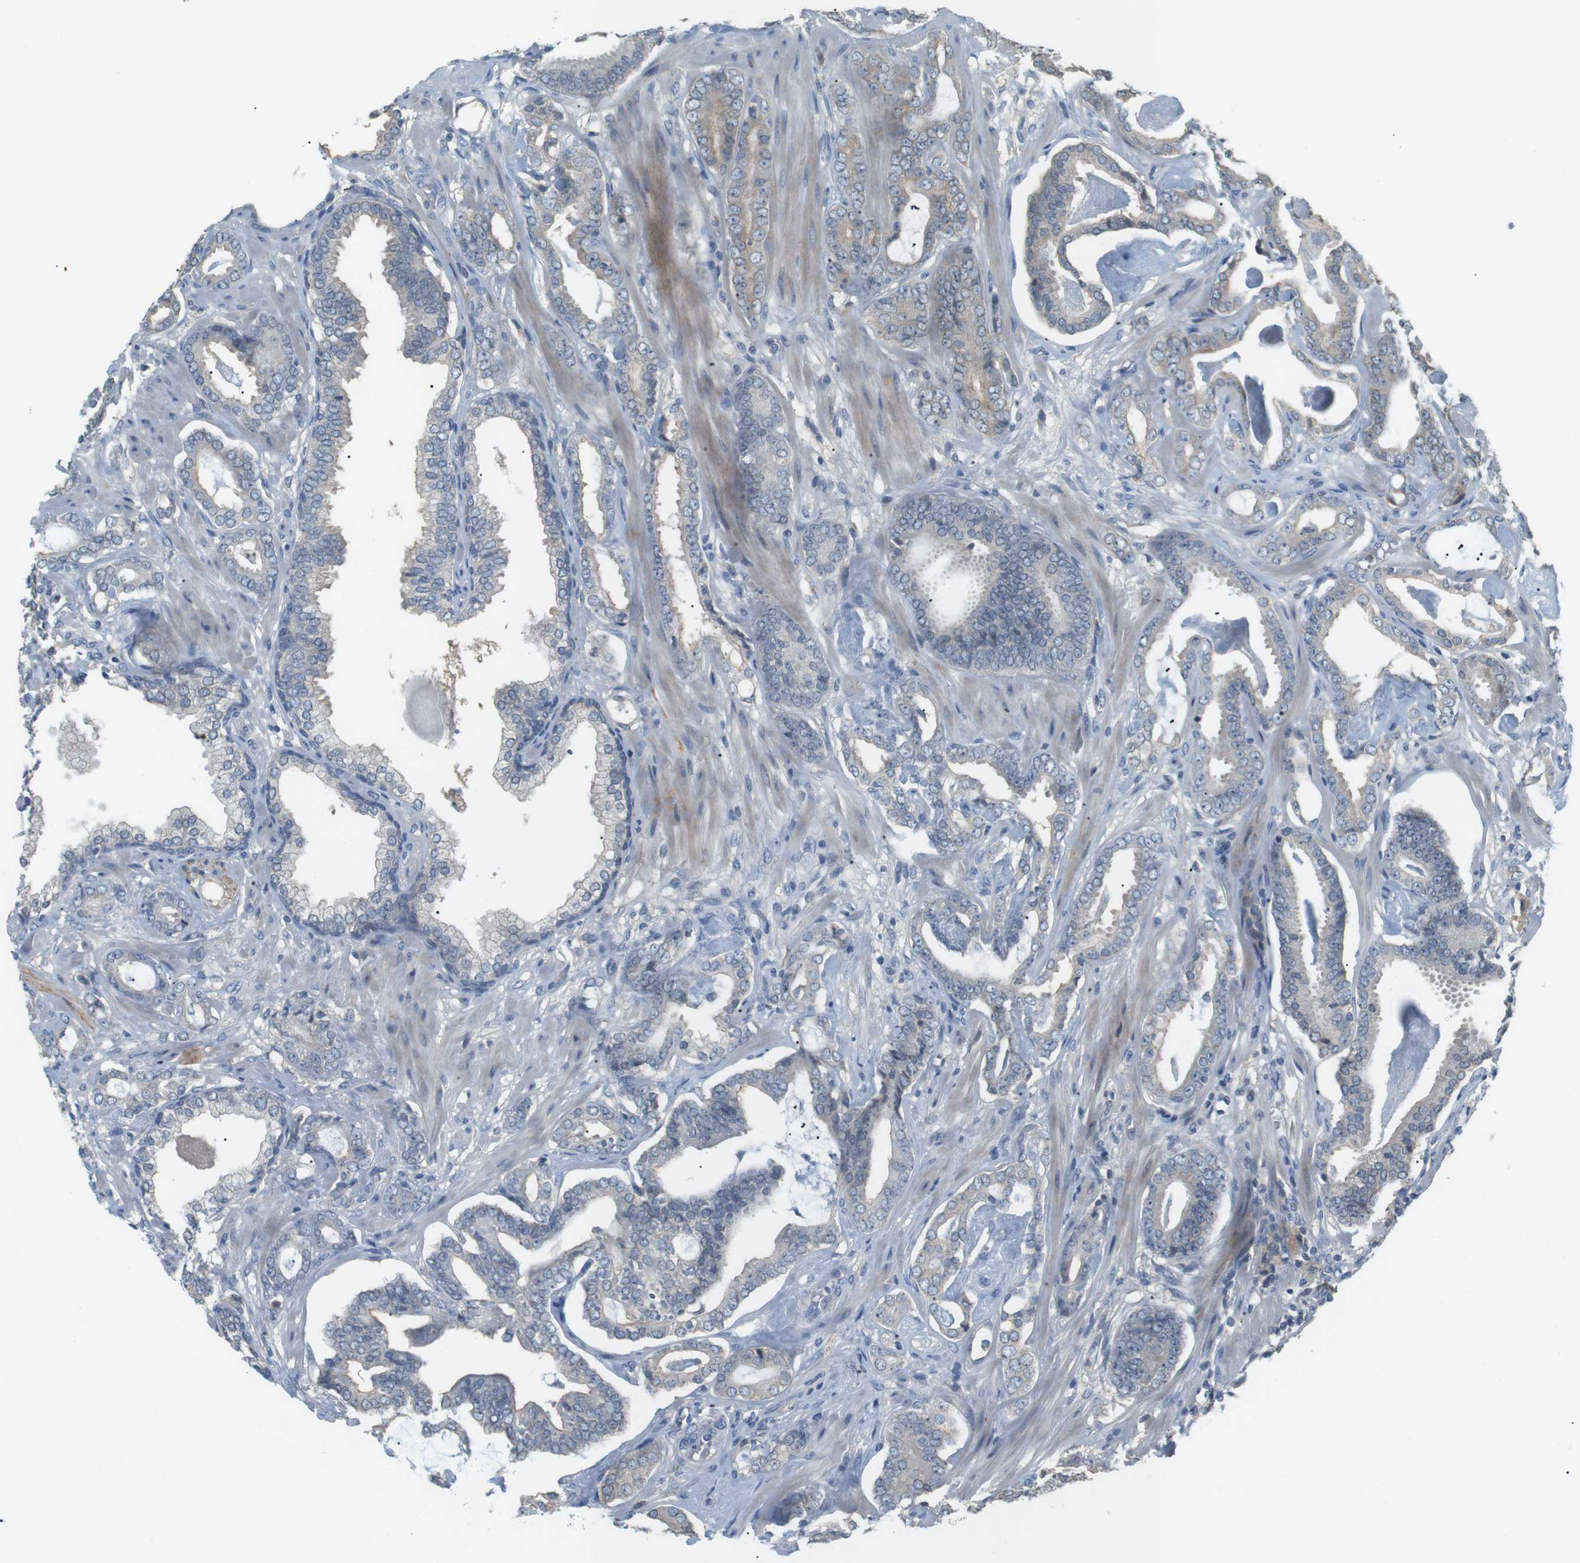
{"staining": {"intensity": "negative", "quantity": "none", "location": "none"}, "tissue": "prostate cancer", "cell_type": "Tumor cells", "image_type": "cancer", "snomed": [{"axis": "morphology", "description": "Adenocarcinoma, Low grade"}, {"axis": "topography", "description": "Prostate"}], "caption": "Immunohistochemical staining of human prostate cancer (low-grade adenocarcinoma) displays no significant positivity in tumor cells.", "gene": "RTN3", "patient": {"sex": "male", "age": 53}}